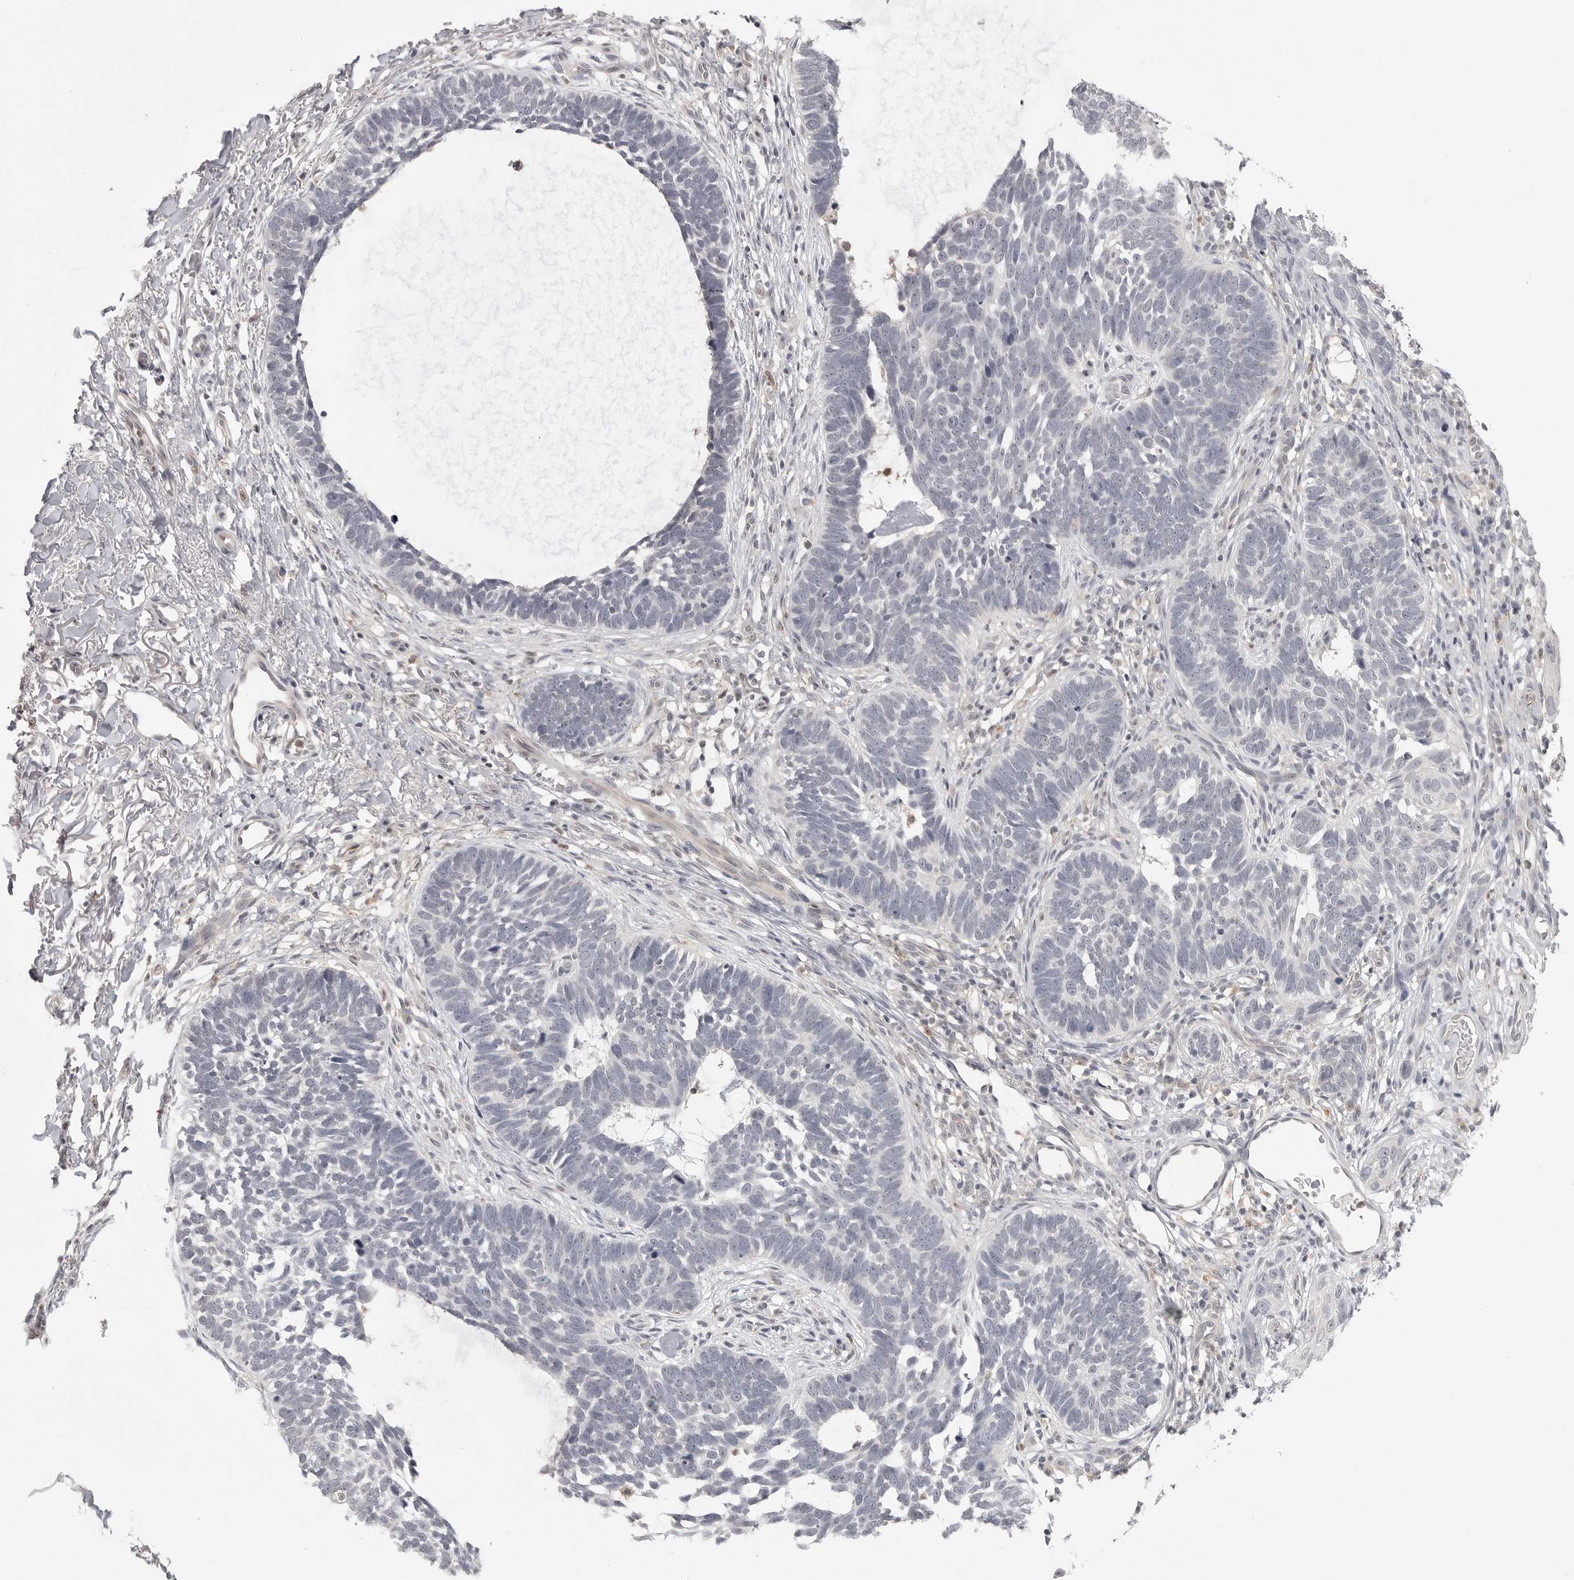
{"staining": {"intensity": "negative", "quantity": "none", "location": "none"}, "tissue": "skin cancer", "cell_type": "Tumor cells", "image_type": "cancer", "snomed": [{"axis": "morphology", "description": "Normal tissue, NOS"}, {"axis": "morphology", "description": "Basal cell carcinoma"}, {"axis": "topography", "description": "Skin"}], "caption": "Skin basal cell carcinoma was stained to show a protein in brown. There is no significant positivity in tumor cells.", "gene": "IFNGR1", "patient": {"sex": "male", "age": 77}}